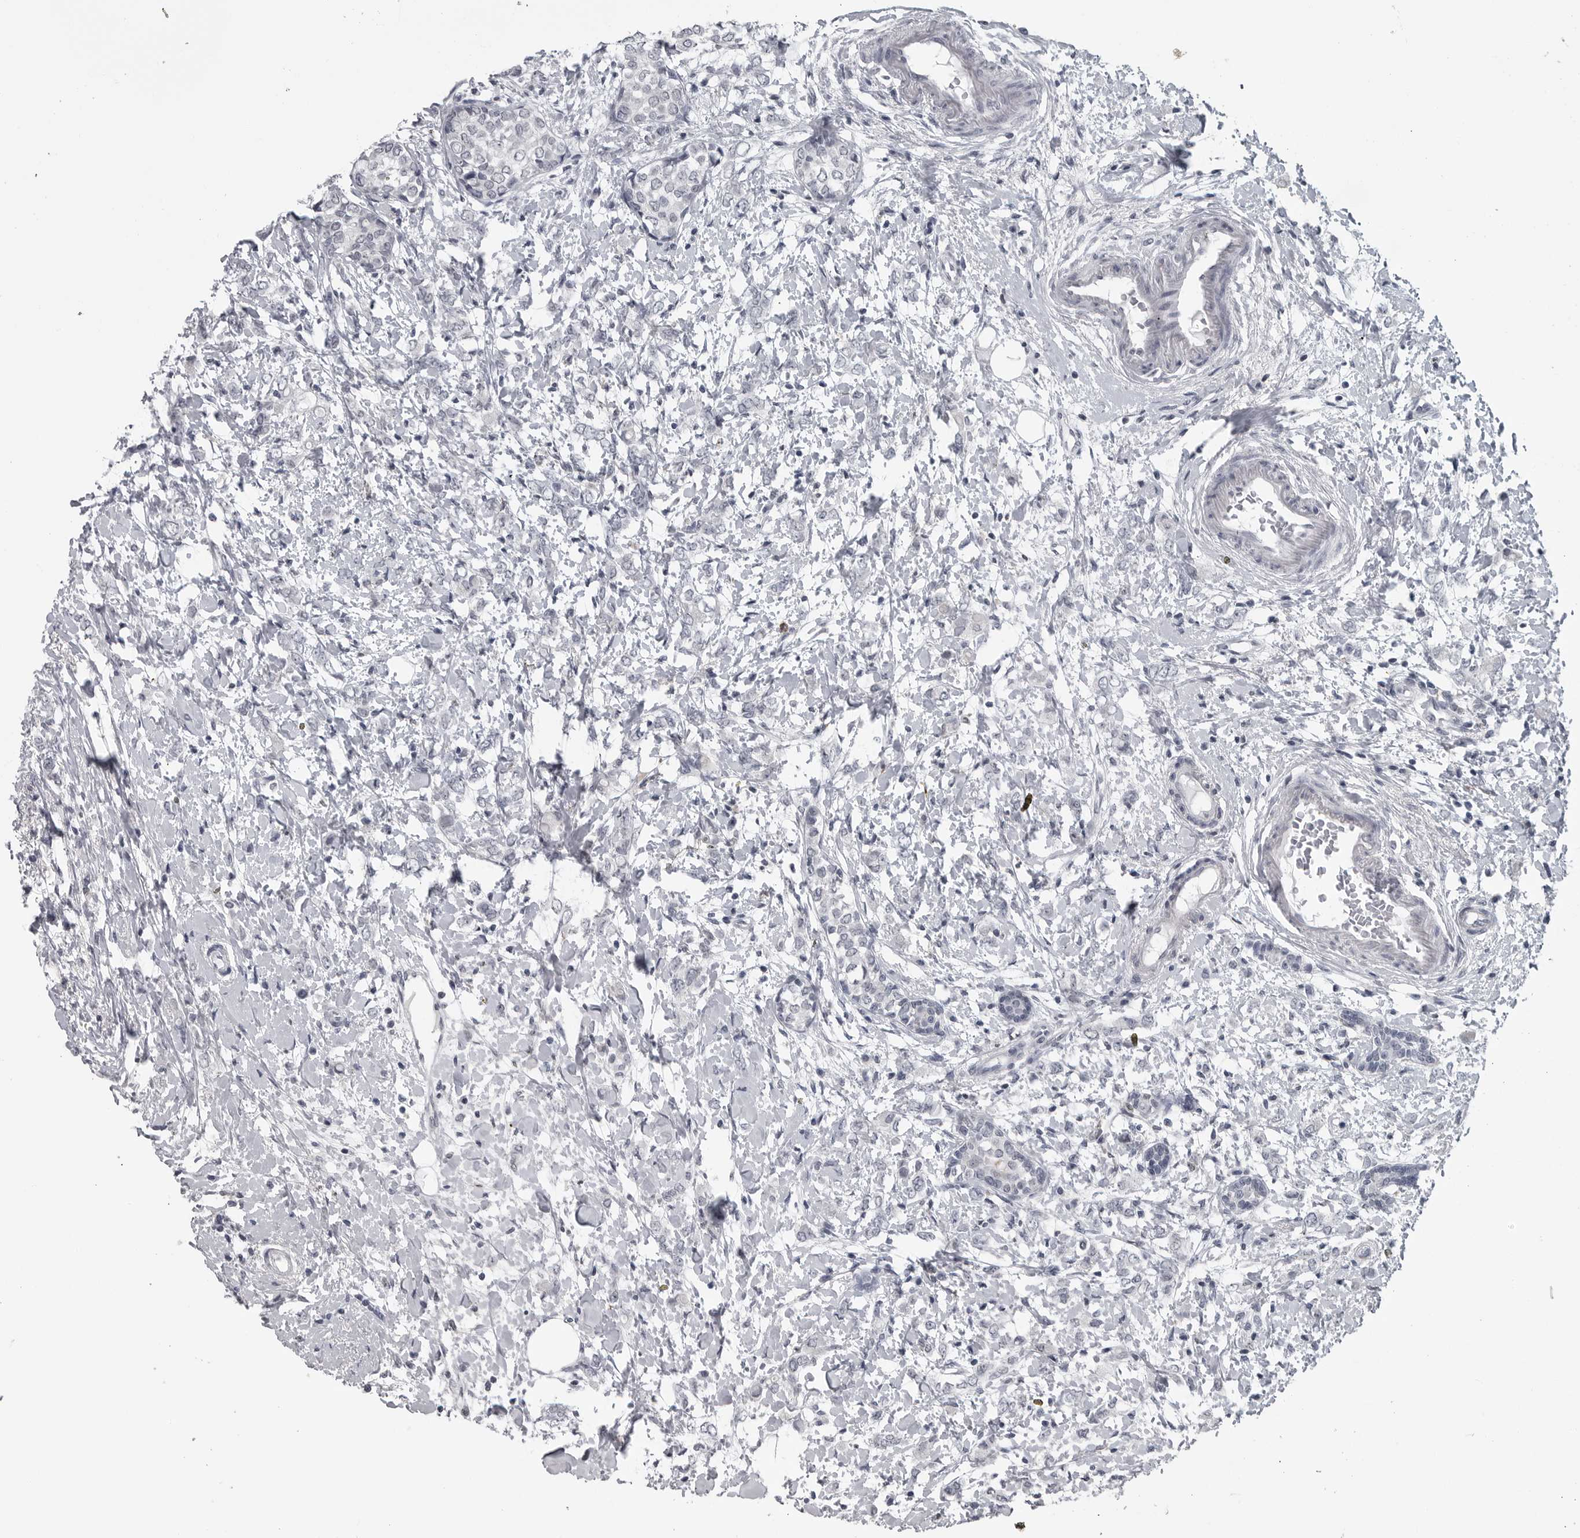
{"staining": {"intensity": "negative", "quantity": "none", "location": "none"}, "tissue": "breast cancer", "cell_type": "Tumor cells", "image_type": "cancer", "snomed": [{"axis": "morphology", "description": "Normal tissue, NOS"}, {"axis": "morphology", "description": "Lobular carcinoma"}, {"axis": "topography", "description": "Breast"}], "caption": "Immunohistochemical staining of human breast cancer (lobular carcinoma) exhibits no significant staining in tumor cells.", "gene": "LYSMD1", "patient": {"sex": "female", "age": 47}}